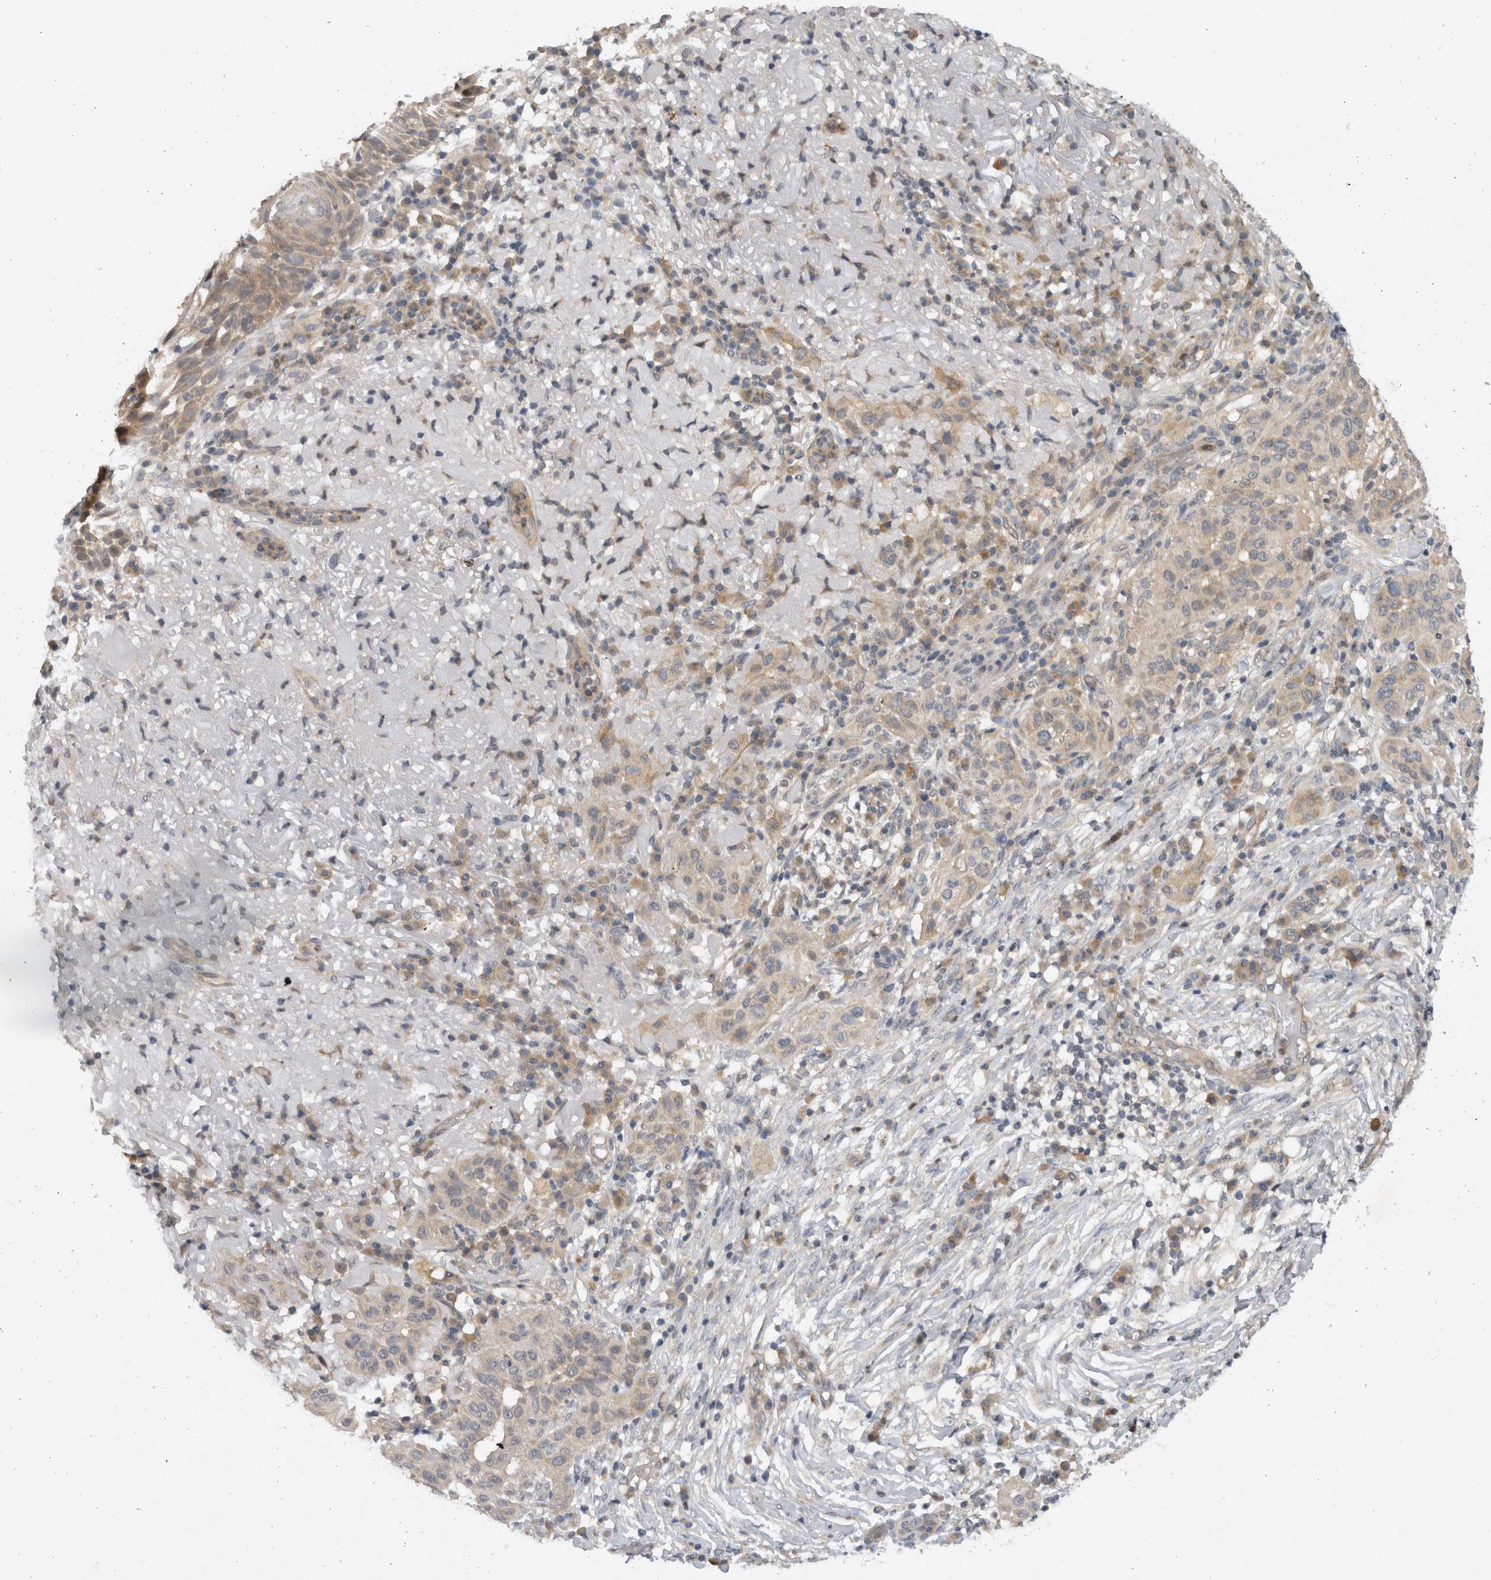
{"staining": {"intensity": "weak", "quantity": "<25%", "location": "cytoplasmic/membranous"}, "tissue": "skin cancer", "cell_type": "Tumor cells", "image_type": "cancer", "snomed": [{"axis": "morphology", "description": "Normal tissue, NOS"}, {"axis": "morphology", "description": "Squamous cell carcinoma, NOS"}, {"axis": "topography", "description": "Skin"}], "caption": "Tumor cells show no significant protein positivity in skin cancer. The staining is performed using DAB brown chromogen with nuclei counter-stained in using hematoxylin.", "gene": "AASDHPPT", "patient": {"sex": "female", "age": 96}}